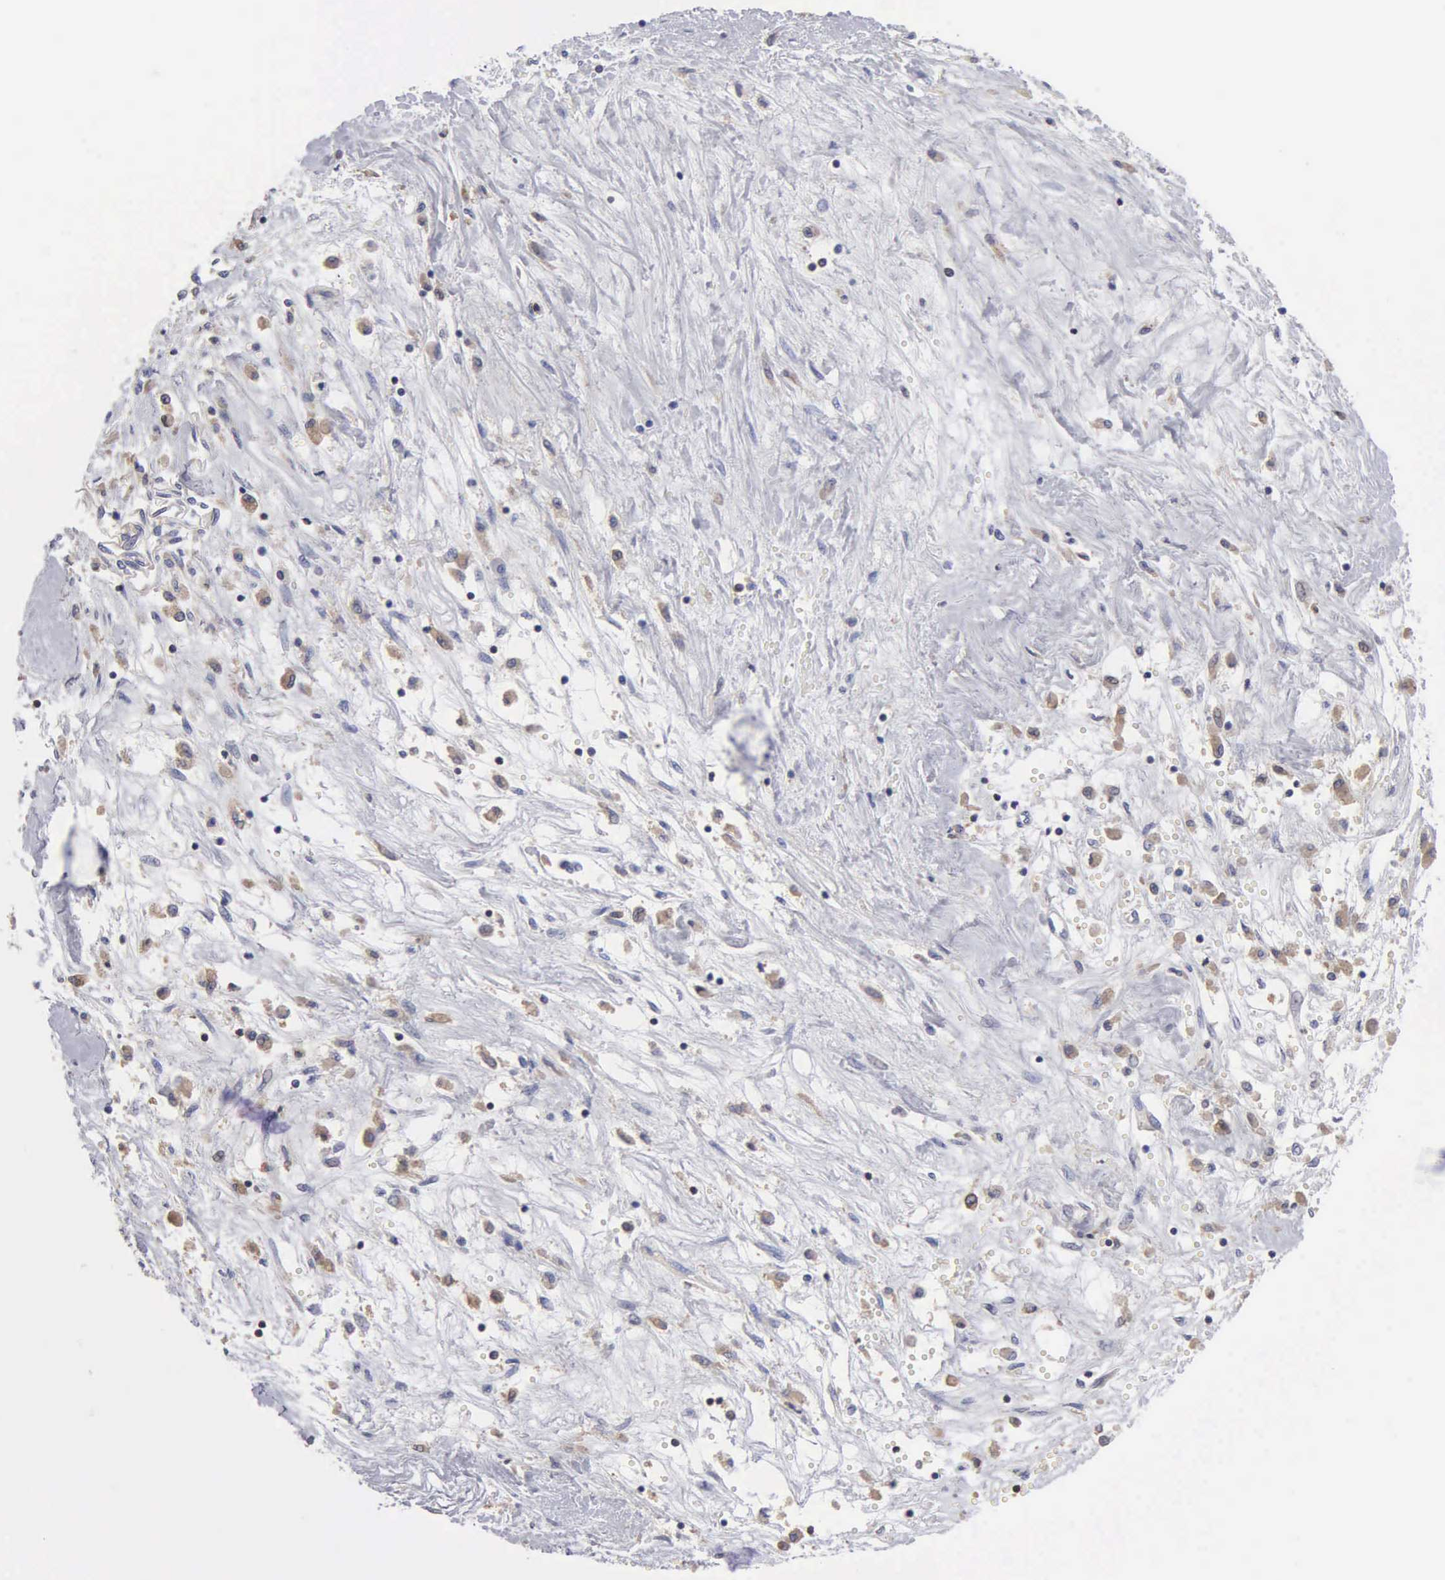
{"staining": {"intensity": "weak", "quantity": "25%-75%", "location": "cytoplasmic/membranous"}, "tissue": "liver cancer", "cell_type": "Tumor cells", "image_type": "cancer", "snomed": [{"axis": "morphology", "description": "Carcinoma, Hepatocellular, NOS"}, {"axis": "topography", "description": "Liver"}], "caption": "Liver cancer stained with DAB (3,3'-diaminobenzidine) IHC displays low levels of weak cytoplasmic/membranous staining in approximately 25%-75% of tumor cells. Nuclei are stained in blue.", "gene": "G6PD", "patient": {"sex": "male", "age": 64}}